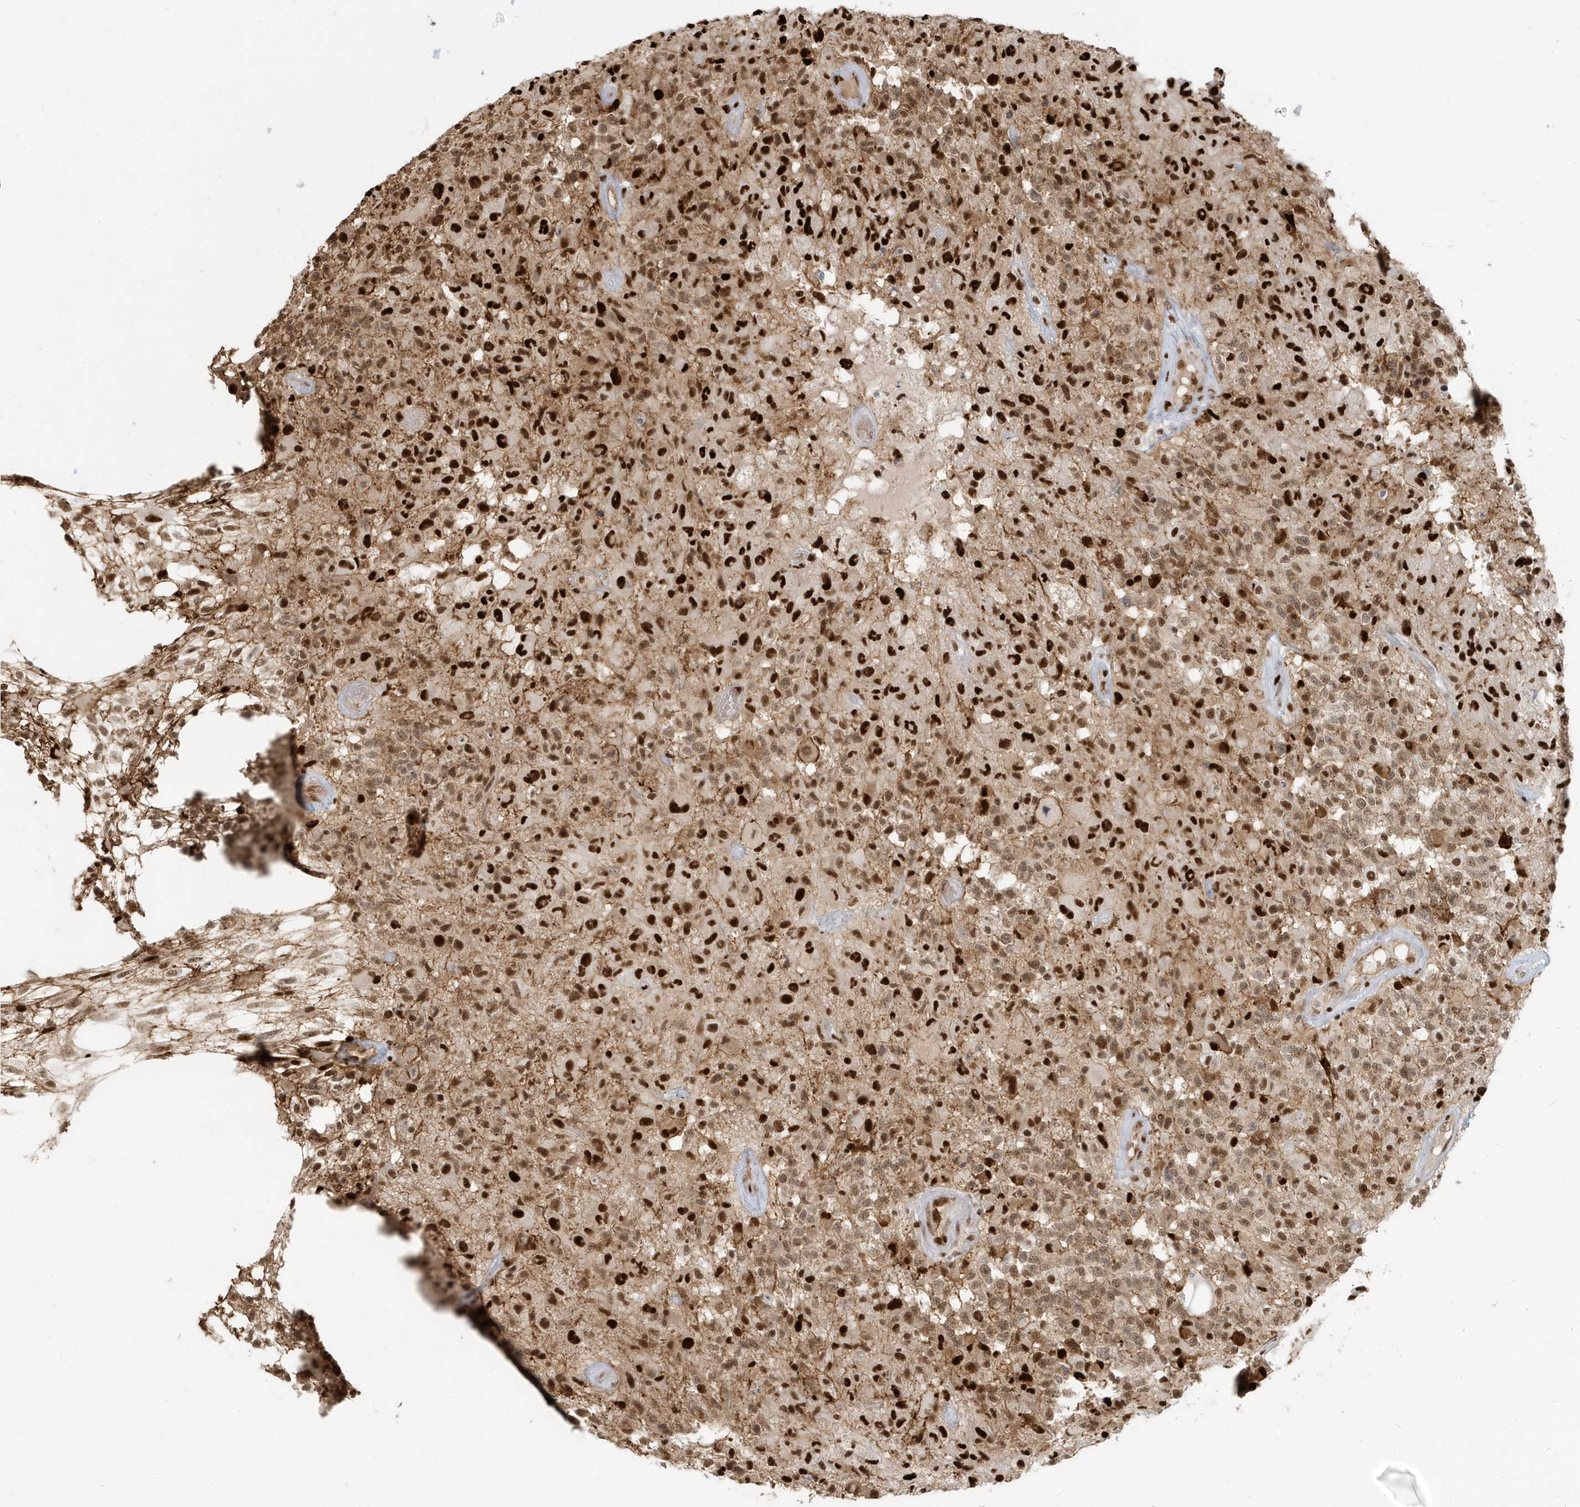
{"staining": {"intensity": "strong", "quantity": ">75%", "location": "nuclear"}, "tissue": "glioma", "cell_type": "Tumor cells", "image_type": "cancer", "snomed": [{"axis": "morphology", "description": "Glioma, malignant, High grade"}, {"axis": "morphology", "description": "Glioblastoma, NOS"}, {"axis": "topography", "description": "Brain"}], "caption": "Strong nuclear positivity for a protein is identified in approximately >75% of tumor cells of glioblastoma using immunohistochemistry (IHC).", "gene": "CKS2", "patient": {"sex": "male", "age": 60}}